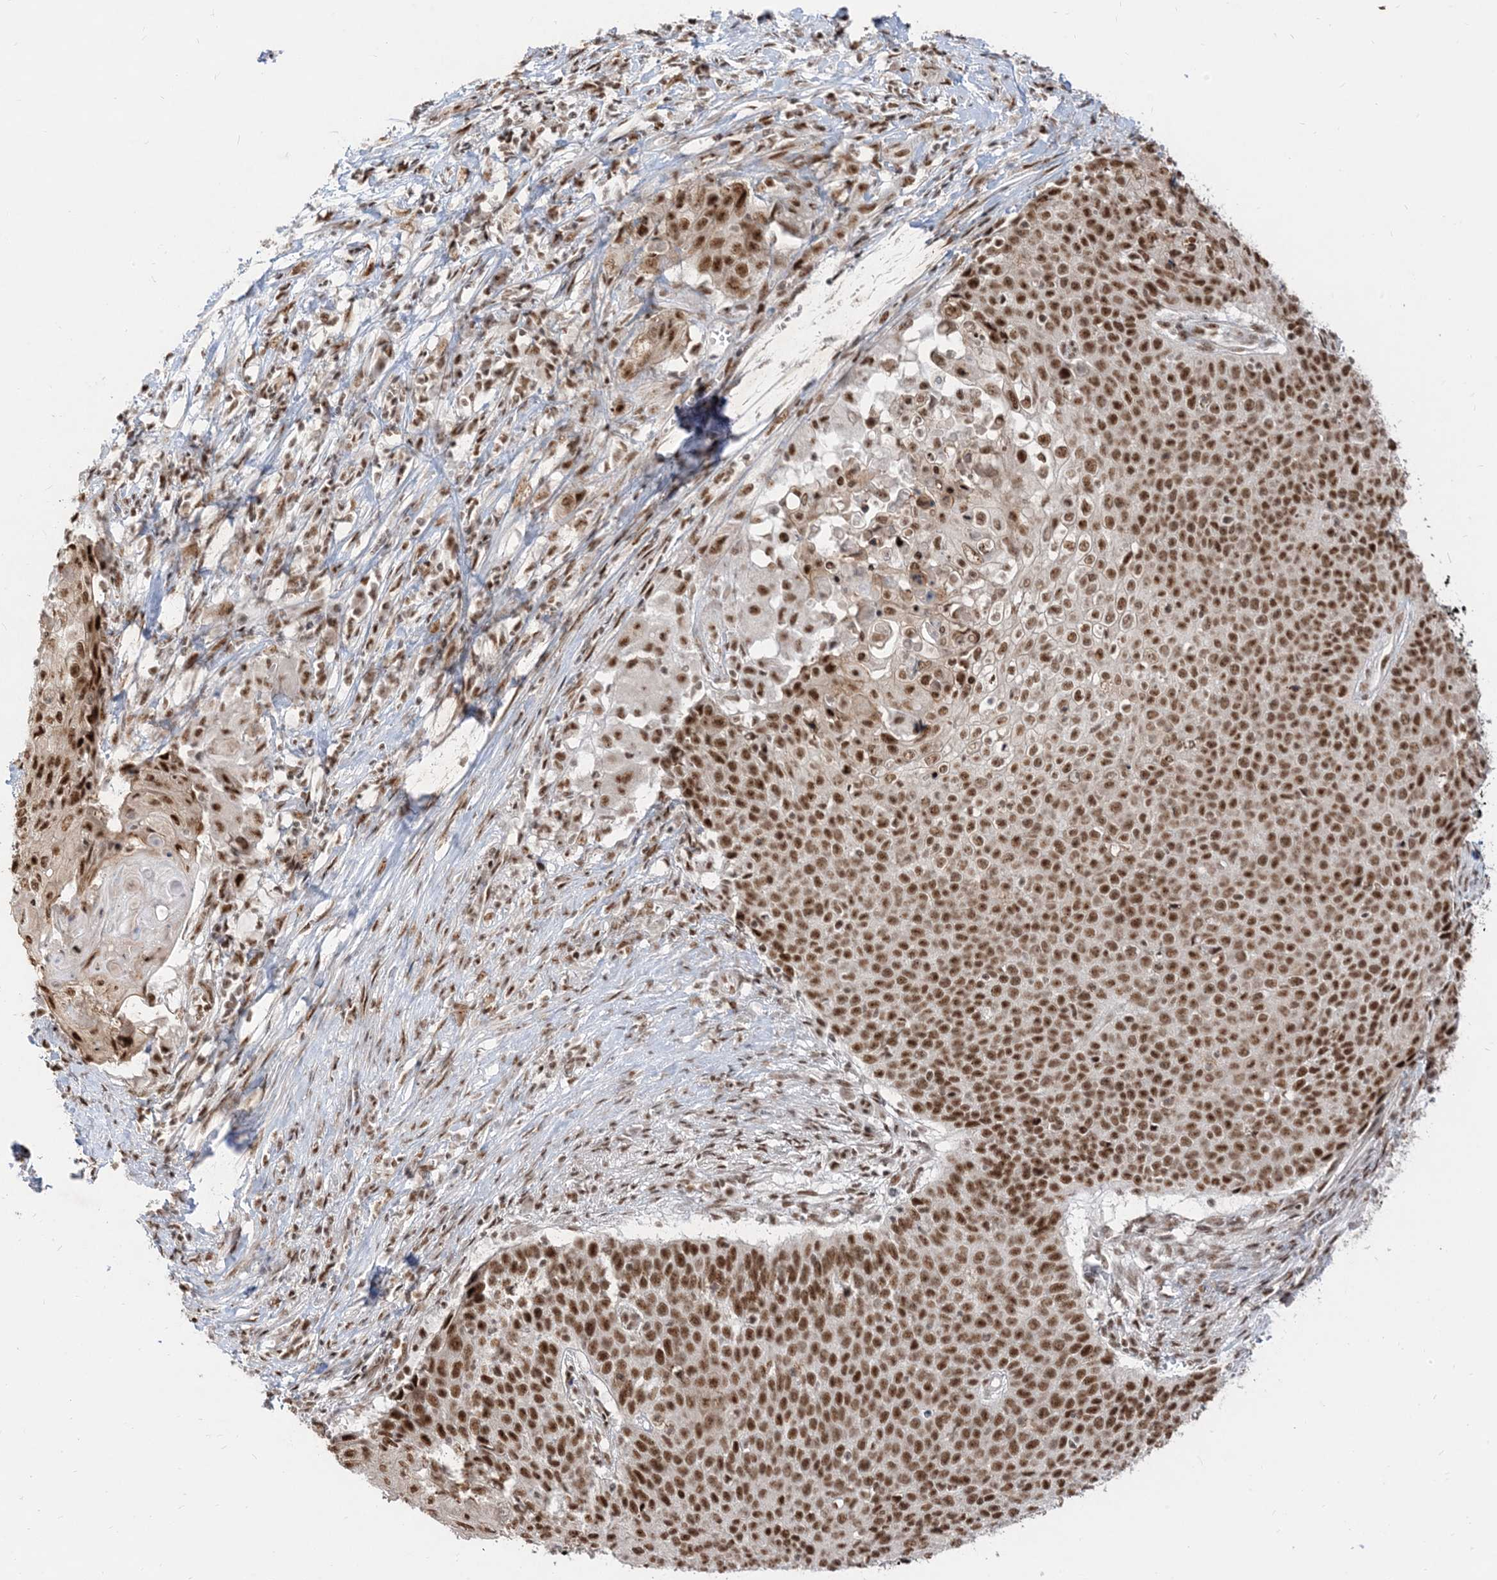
{"staining": {"intensity": "moderate", "quantity": ">75%", "location": "nuclear"}, "tissue": "cervical cancer", "cell_type": "Tumor cells", "image_type": "cancer", "snomed": [{"axis": "morphology", "description": "Squamous cell carcinoma, NOS"}, {"axis": "topography", "description": "Cervix"}], "caption": "DAB immunohistochemical staining of cervical squamous cell carcinoma displays moderate nuclear protein expression in approximately >75% of tumor cells.", "gene": "ARGLU1", "patient": {"sex": "female", "age": 39}}